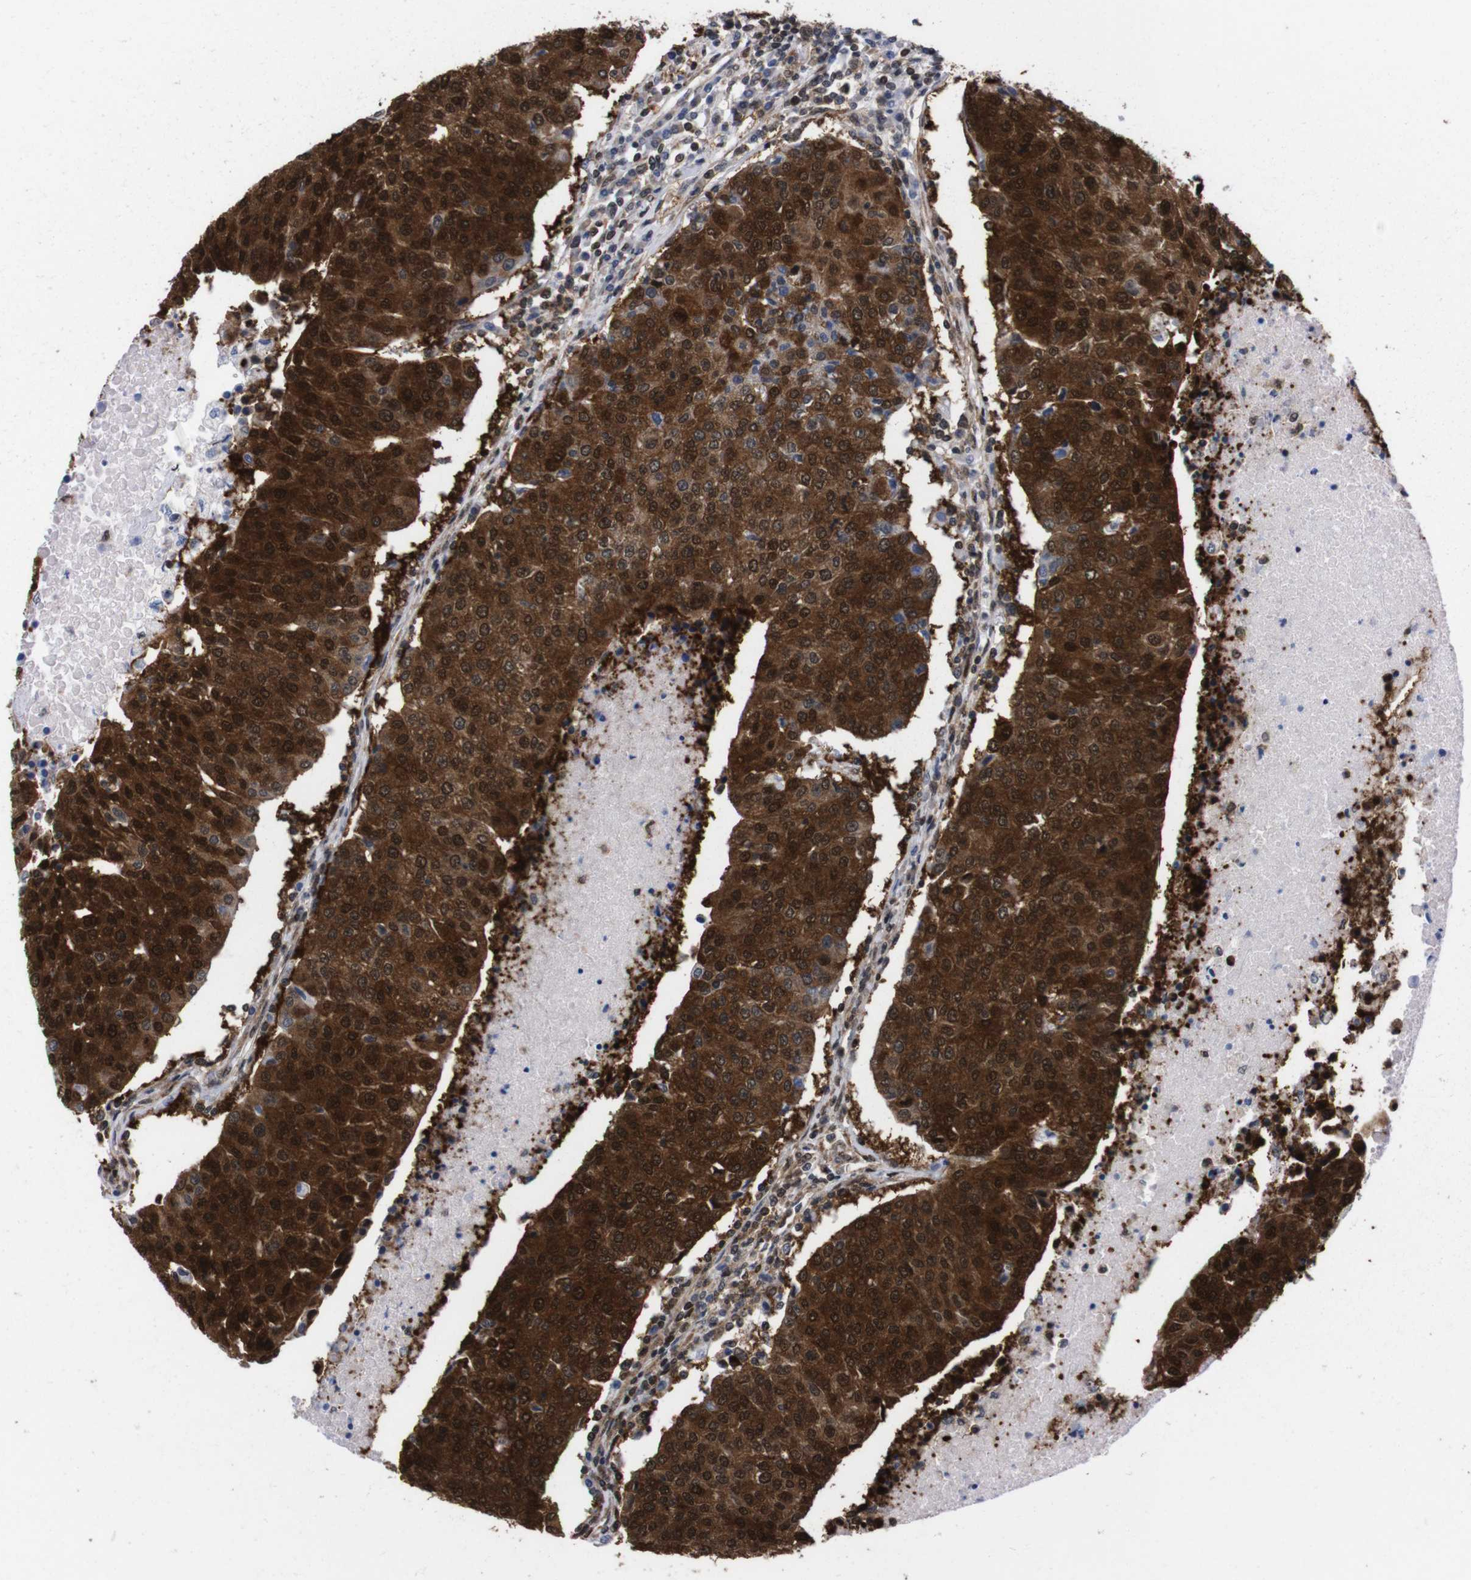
{"staining": {"intensity": "strong", "quantity": ">75%", "location": "cytoplasmic/membranous,nuclear"}, "tissue": "urothelial cancer", "cell_type": "Tumor cells", "image_type": "cancer", "snomed": [{"axis": "morphology", "description": "Urothelial carcinoma, High grade"}, {"axis": "topography", "description": "Urinary bladder"}], "caption": "Strong cytoplasmic/membranous and nuclear protein staining is identified in approximately >75% of tumor cells in high-grade urothelial carcinoma.", "gene": "UBQLN2", "patient": {"sex": "female", "age": 85}}